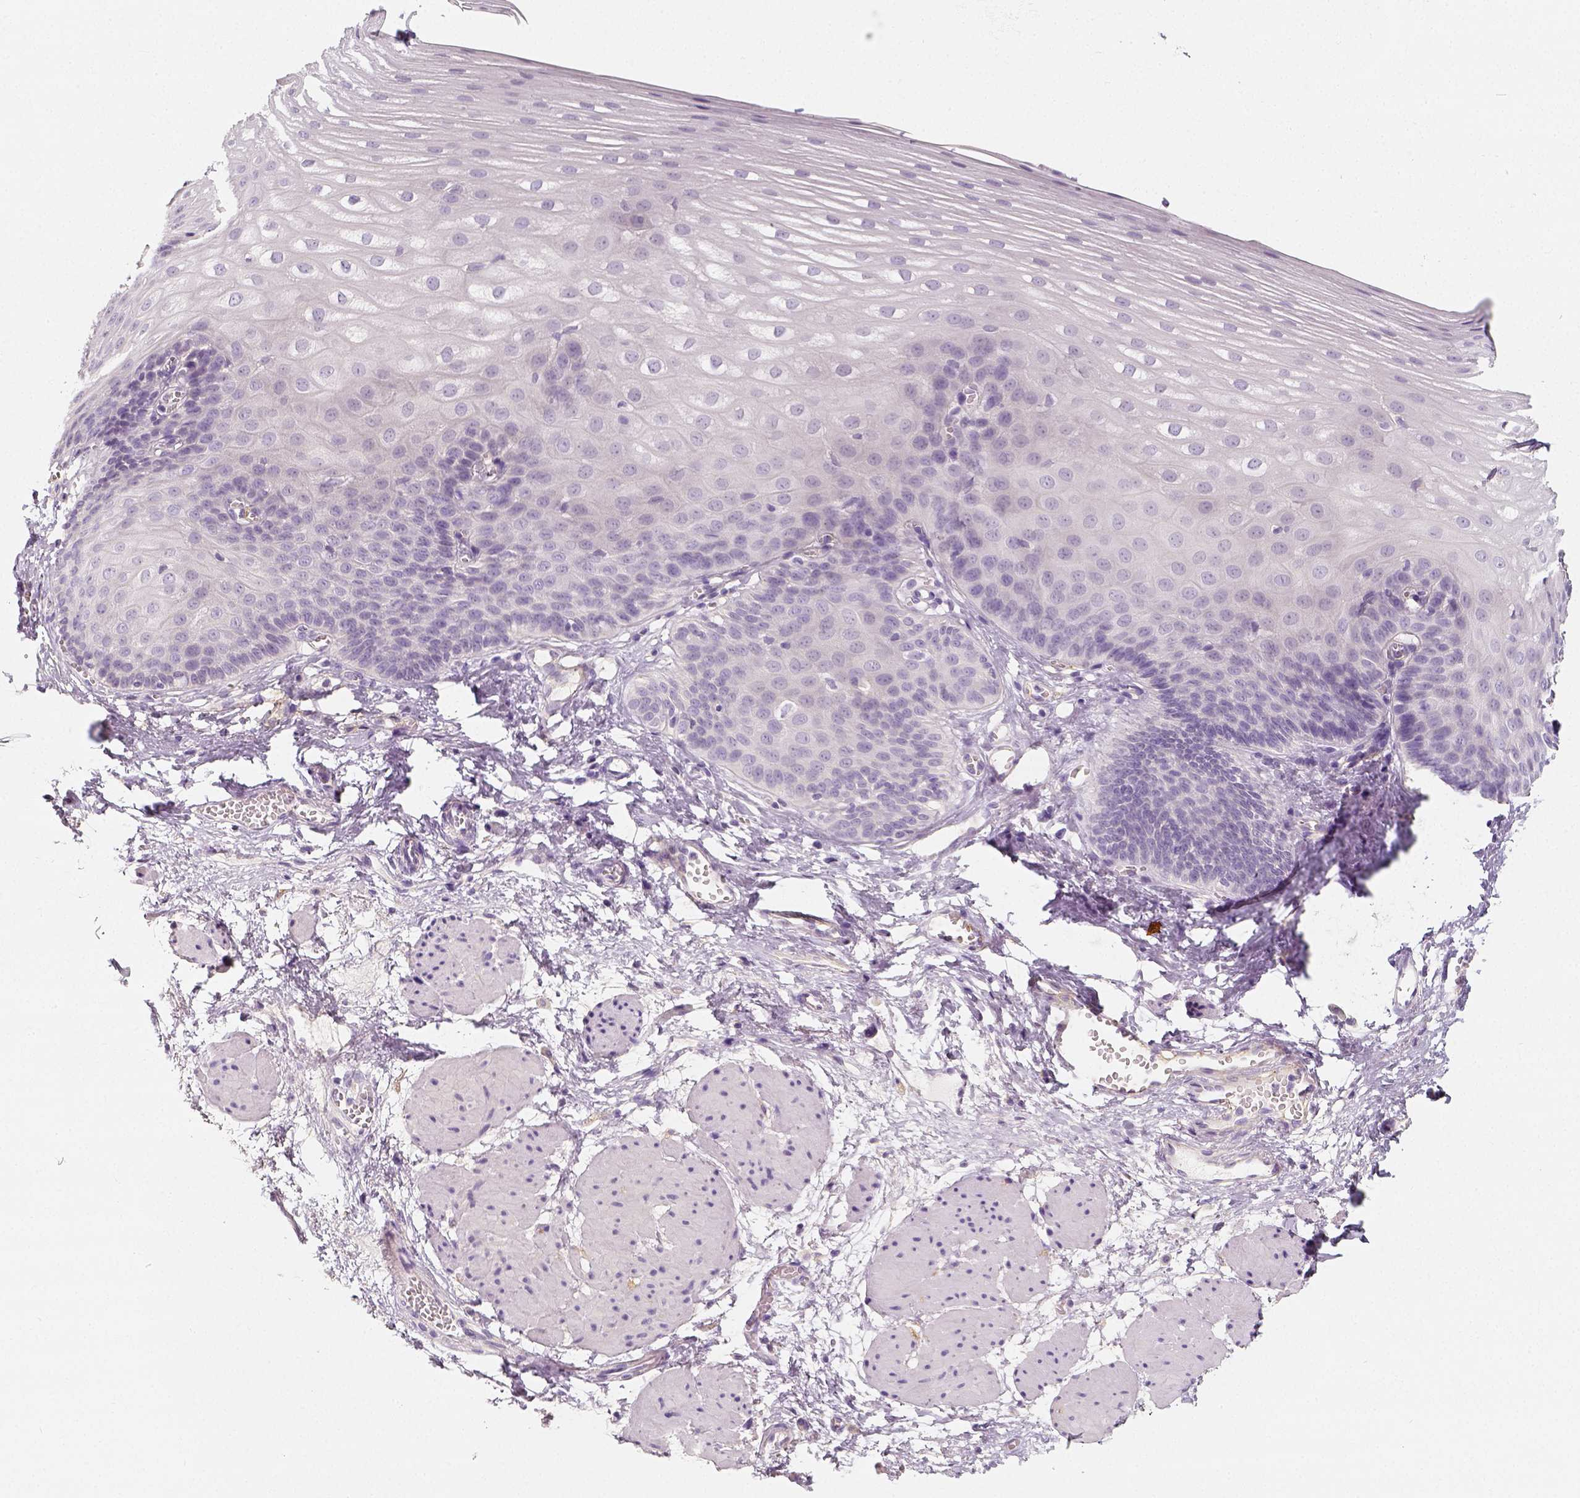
{"staining": {"intensity": "negative", "quantity": "none", "location": "none"}, "tissue": "esophagus", "cell_type": "Squamous epithelial cells", "image_type": "normal", "snomed": [{"axis": "morphology", "description": "Normal tissue, NOS"}, {"axis": "topography", "description": "Esophagus"}], "caption": "Image shows no protein positivity in squamous epithelial cells of normal esophagus.", "gene": "THY1", "patient": {"sex": "male", "age": 62}}